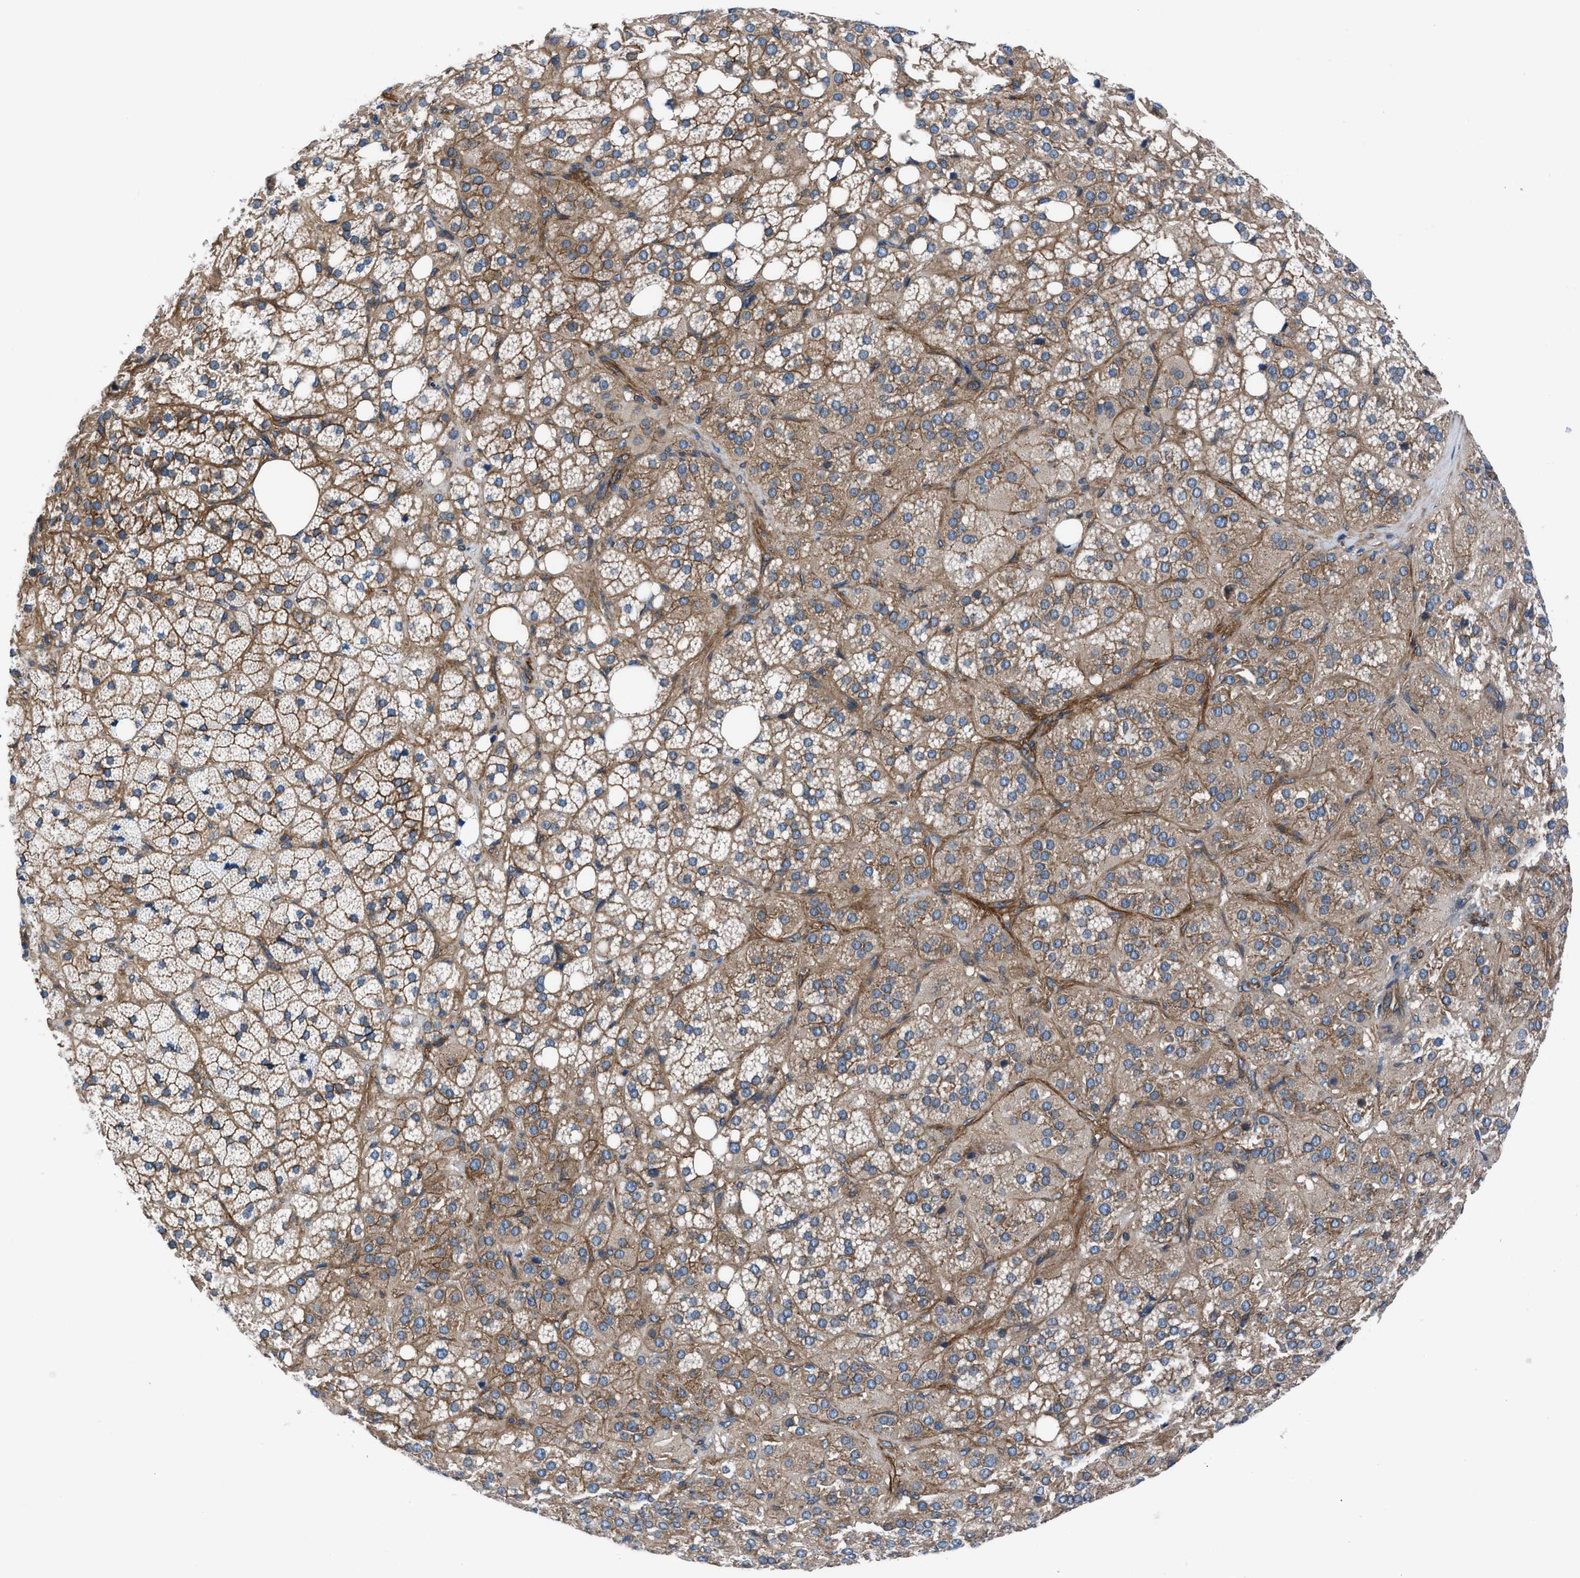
{"staining": {"intensity": "moderate", "quantity": ">75%", "location": "cytoplasmic/membranous"}, "tissue": "adrenal gland", "cell_type": "Glandular cells", "image_type": "normal", "snomed": [{"axis": "morphology", "description": "Normal tissue, NOS"}, {"axis": "topography", "description": "Adrenal gland"}], "caption": "Protein expression analysis of unremarkable adrenal gland demonstrates moderate cytoplasmic/membranous expression in about >75% of glandular cells. The staining was performed using DAB to visualize the protein expression in brown, while the nuclei were stained in blue with hematoxylin (Magnification: 20x).", "gene": "TRIP4", "patient": {"sex": "female", "age": 59}}